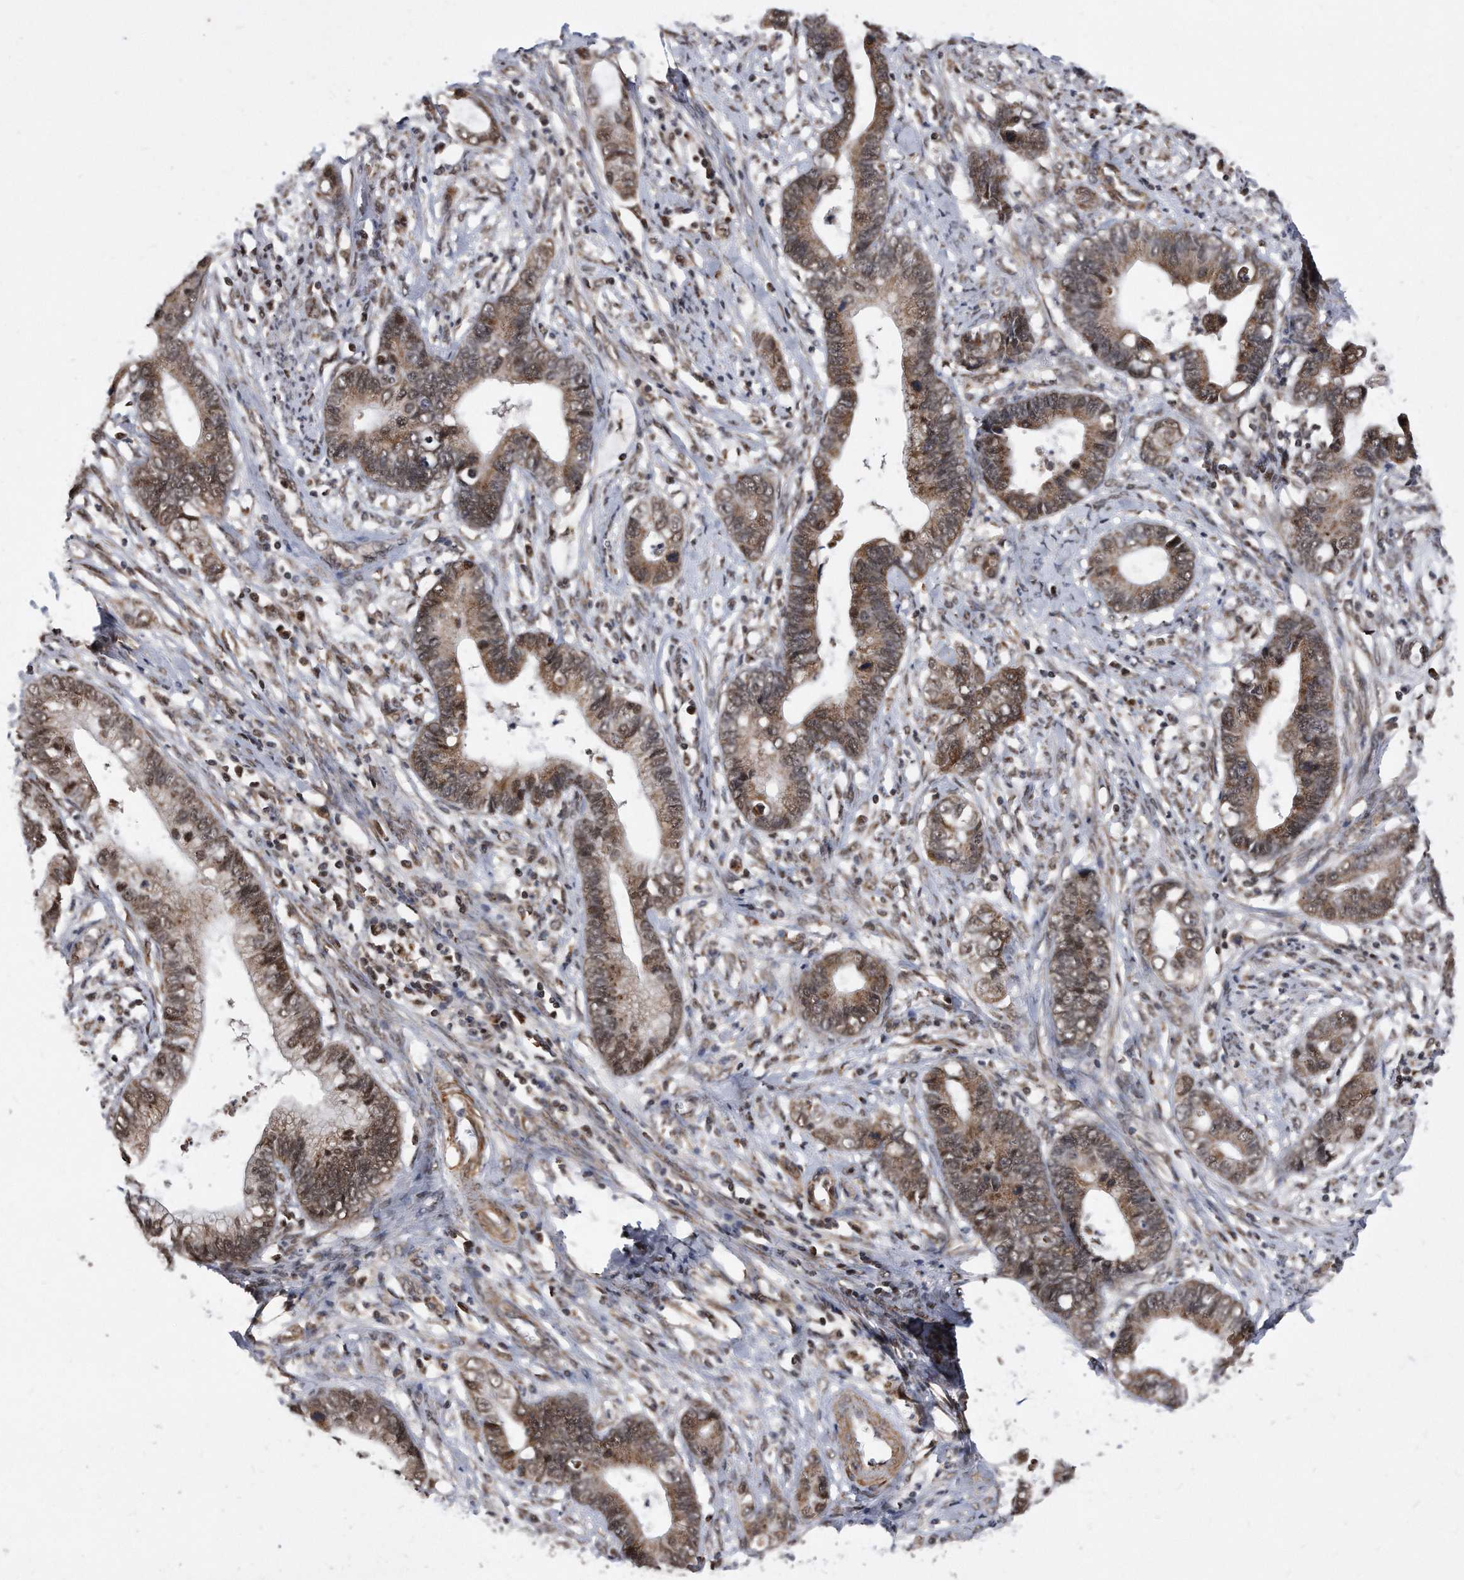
{"staining": {"intensity": "moderate", "quantity": ">75%", "location": "cytoplasmic/membranous,nuclear"}, "tissue": "cervical cancer", "cell_type": "Tumor cells", "image_type": "cancer", "snomed": [{"axis": "morphology", "description": "Adenocarcinoma, NOS"}, {"axis": "topography", "description": "Cervix"}], "caption": "An immunohistochemistry micrograph of neoplastic tissue is shown. Protein staining in brown shows moderate cytoplasmic/membranous and nuclear positivity in cervical cancer within tumor cells.", "gene": "DUSP22", "patient": {"sex": "female", "age": 44}}